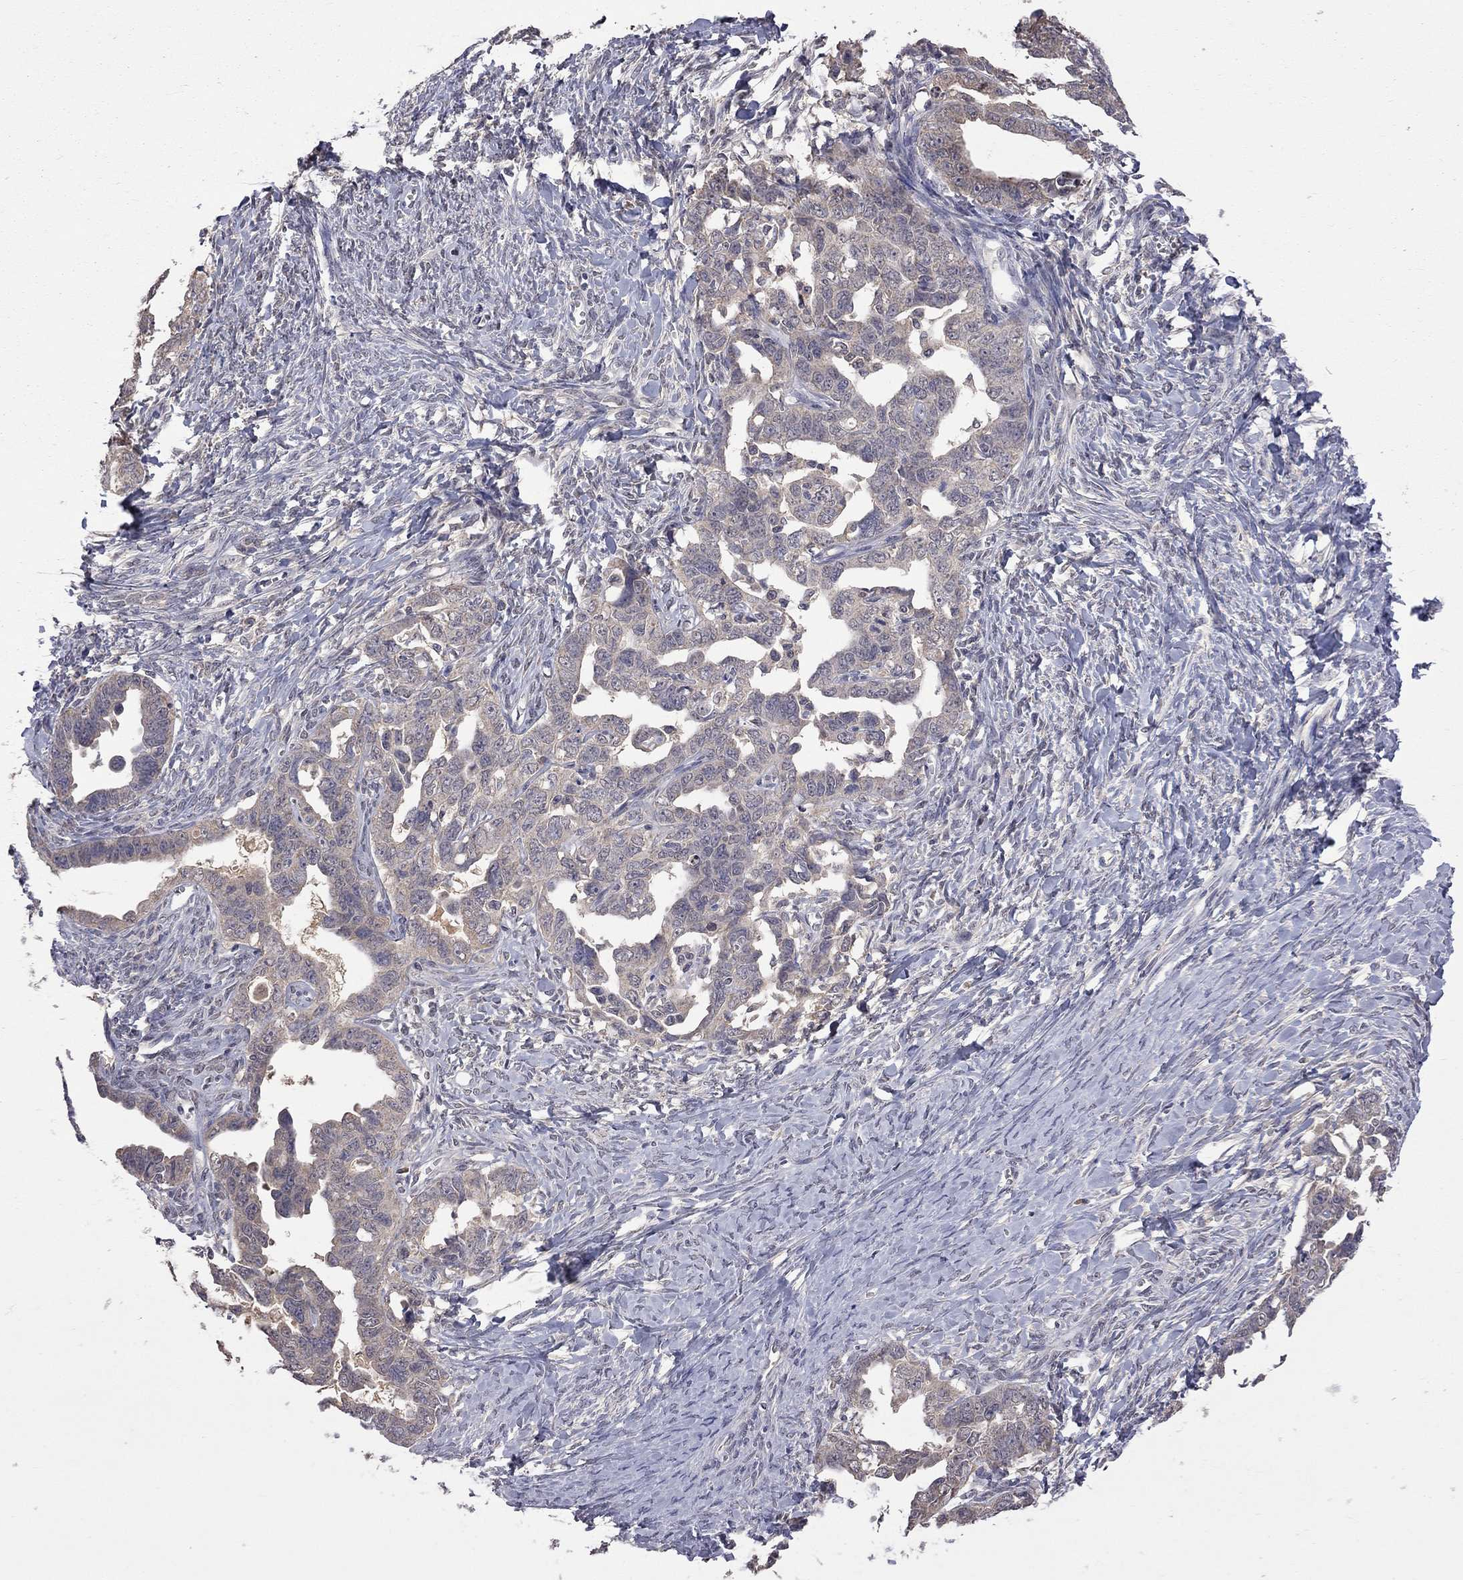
{"staining": {"intensity": "weak", "quantity": ">75%", "location": "cytoplasmic/membranous"}, "tissue": "ovarian cancer", "cell_type": "Tumor cells", "image_type": "cancer", "snomed": [{"axis": "morphology", "description": "Cystadenocarcinoma, serous, NOS"}, {"axis": "topography", "description": "Ovary"}], "caption": "Protein staining by IHC shows weak cytoplasmic/membranous expression in approximately >75% of tumor cells in ovarian cancer (serous cystadenocarcinoma).", "gene": "HTR6", "patient": {"sex": "female", "age": 69}}